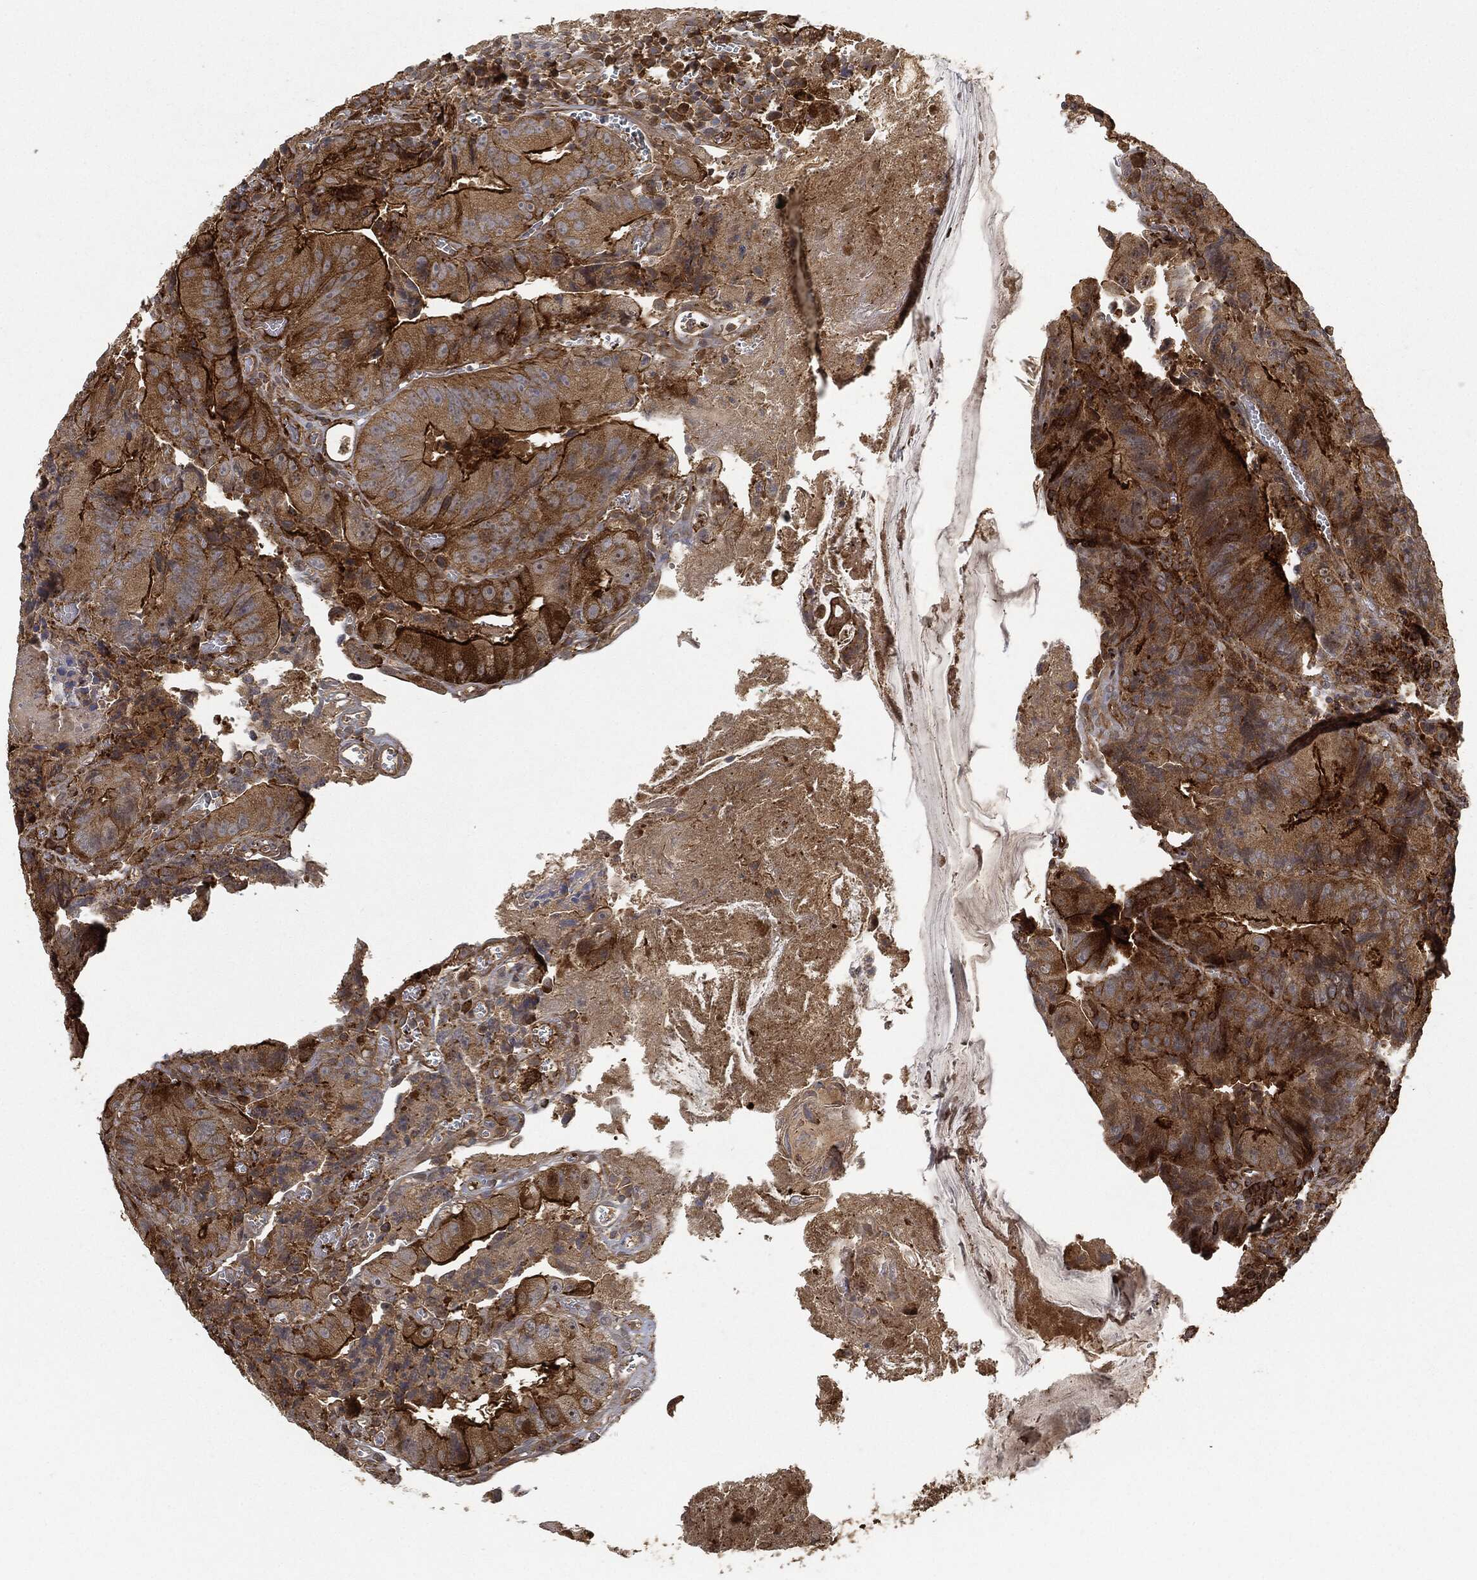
{"staining": {"intensity": "strong", "quantity": "25%-75%", "location": "cytoplasmic/membranous"}, "tissue": "colorectal cancer", "cell_type": "Tumor cells", "image_type": "cancer", "snomed": [{"axis": "morphology", "description": "Adenocarcinoma, NOS"}, {"axis": "topography", "description": "Colon"}], "caption": "Protein expression by IHC shows strong cytoplasmic/membranous expression in approximately 25%-75% of tumor cells in colorectal cancer. (IHC, brightfield microscopy, high magnification).", "gene": "TPT1", "patient": {"sex": "female", "age": 86}}